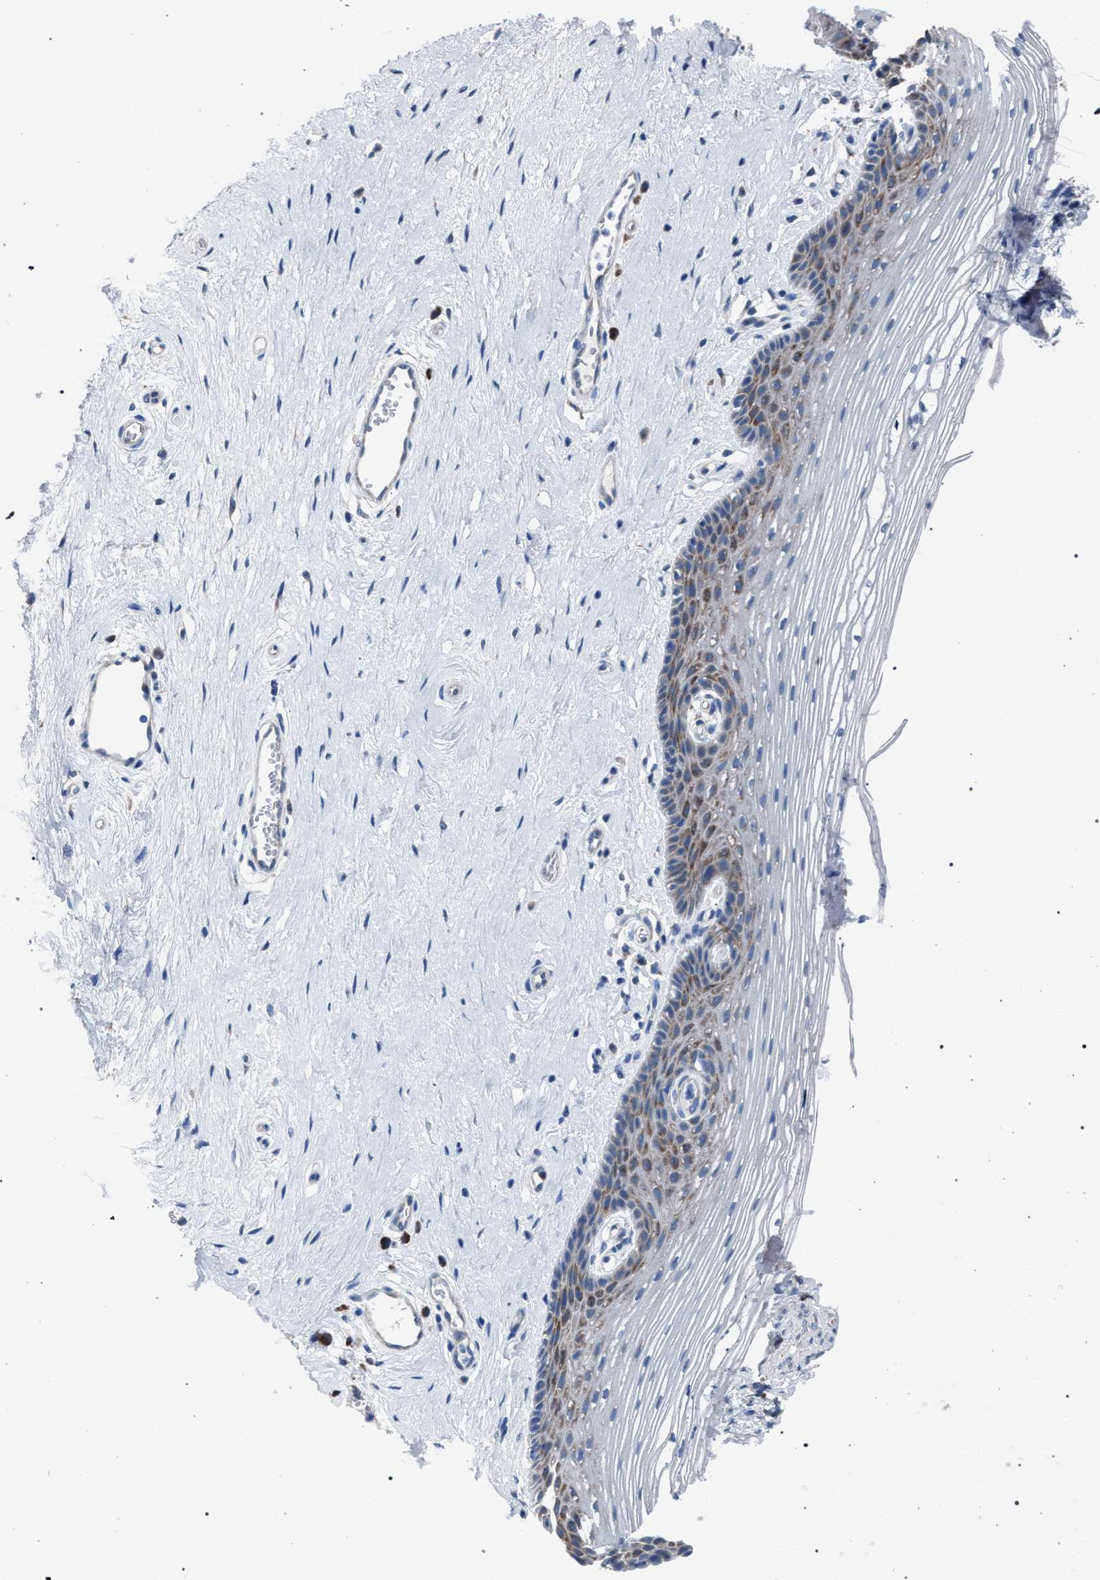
{"staining": {"intensity": "moderate", "quantity": "<25%", "location": "cytoplasmic/membranous"}, "tissue": "vagina", "cell_type": "Squamous epithelial cells", "image_type": "normal", "snomed": [{"axis": "morphology", "description": "Normal tissue, NOS"}, {"axis": "topography", "description": "Vagina"}], "caption": "Immunohistochemical staining of normal vagina reveals moderate cytoplasmic/membranous protein staining in approximately <25% of squamous epithelial cells.", "gene": "CRYZ", "patient": {"sex": "female", "age": 46}}